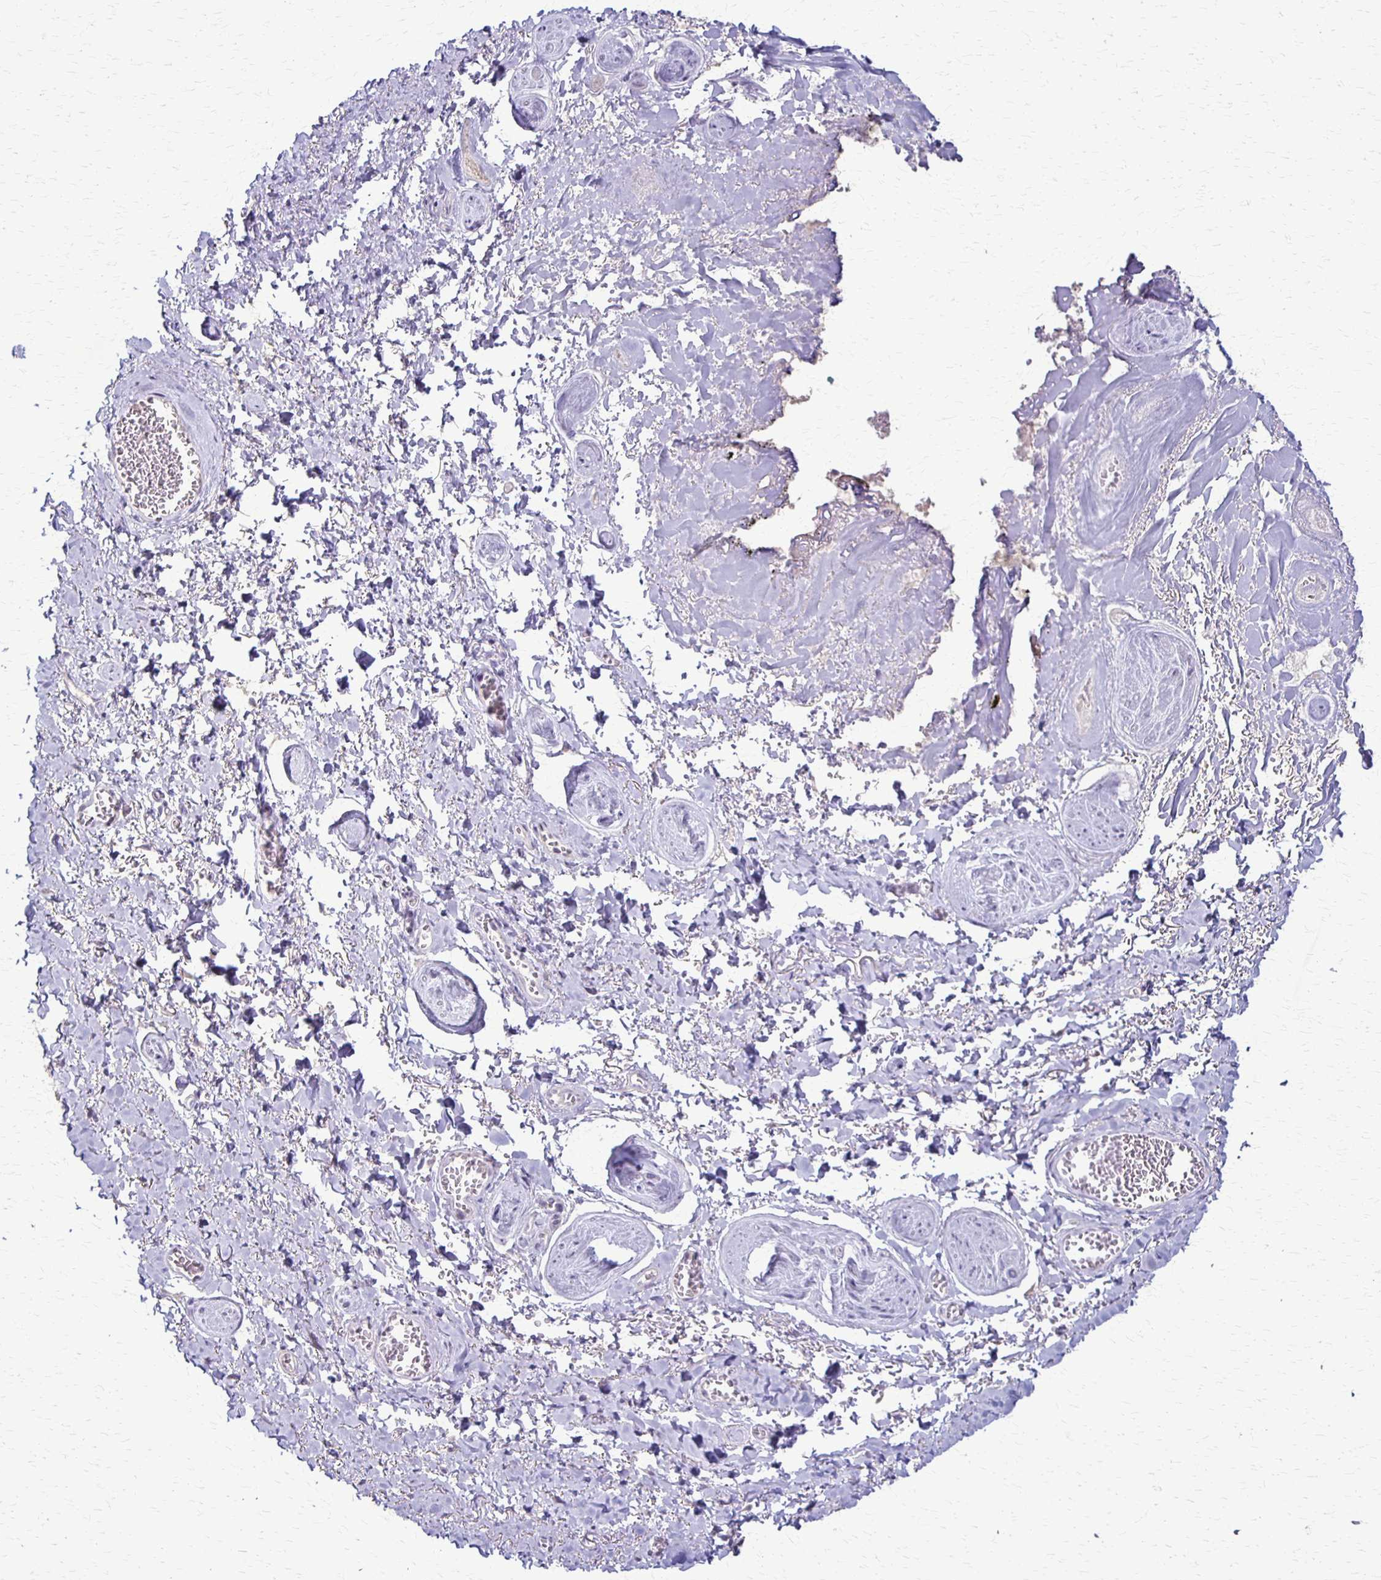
{"staining": {"intensity": "negative", "quantity": "none", "location": "none"}, "tissue": "adipose tissue", "cell_type": "Adipocytes", "image_type": "normal", "snomed": [{"axis": "morphology", "description": "Normal tissue, NOS"}, {"axis": "topography", "description": "Vulva"}, {"axis": "topography", "description": "Peripheral nerve tissue"}], "caption": "This is an IHC photomicrograph of benign adipose tissue. There is no positivity in adipocytes.", "gene": "SLC35E2B", "patient": {"sex": "female", "age": 66}}